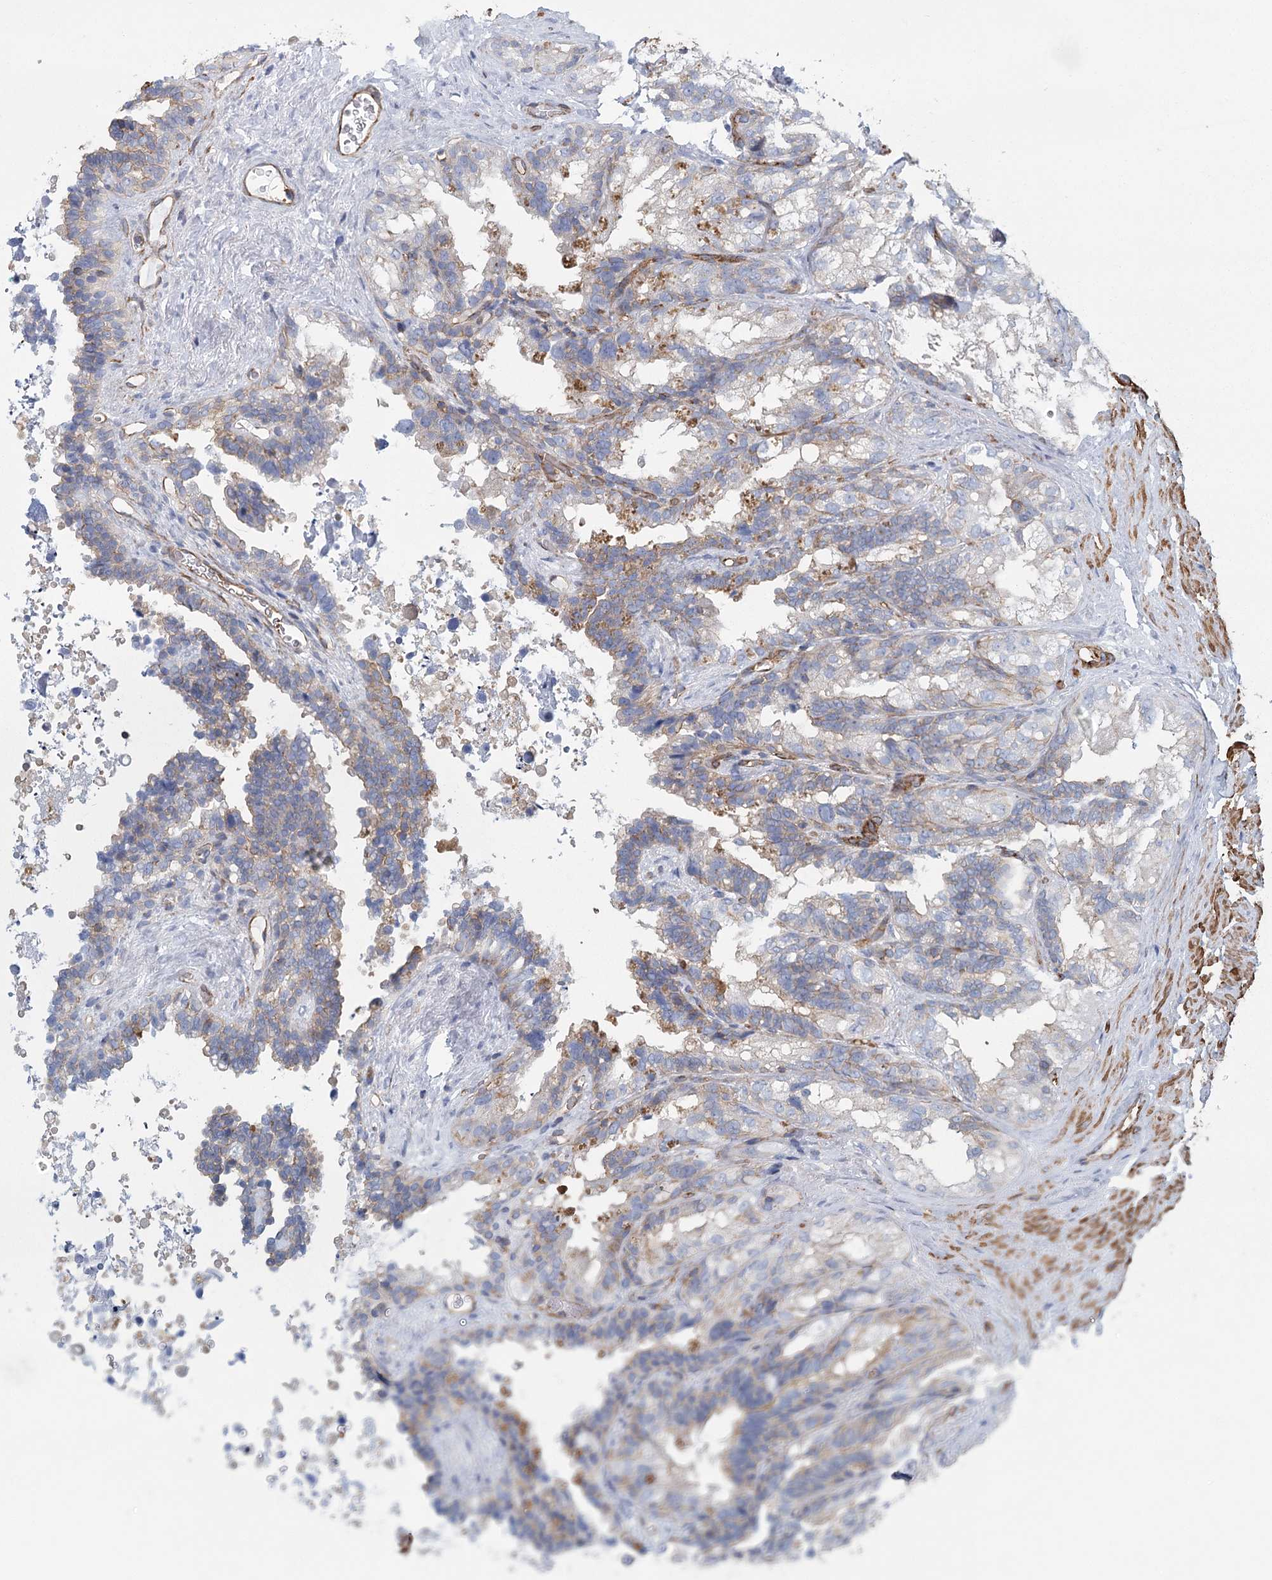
{"staining": {"intensity": "negative", "quantity": "none", "location": "none"}, "tissue": "seminal vesicle", "cell_type": "Glandular cells", "image_type": "normal", "snomed": [{"axis": "morphology", "description": "Normal tissue, NOS"}, {"axis": "topography", "description": "Seminal veicle"}], "caption": "A high-resolution histopathology image shows immunohistochemistry staining of benign seminal vesicle, which reveals no significant positivity in glandular cells. (DAB immunohistochemistry (IHC), high magnification).", "gene": "IFT46", "patient": {"sex": "male", "age": 60}}